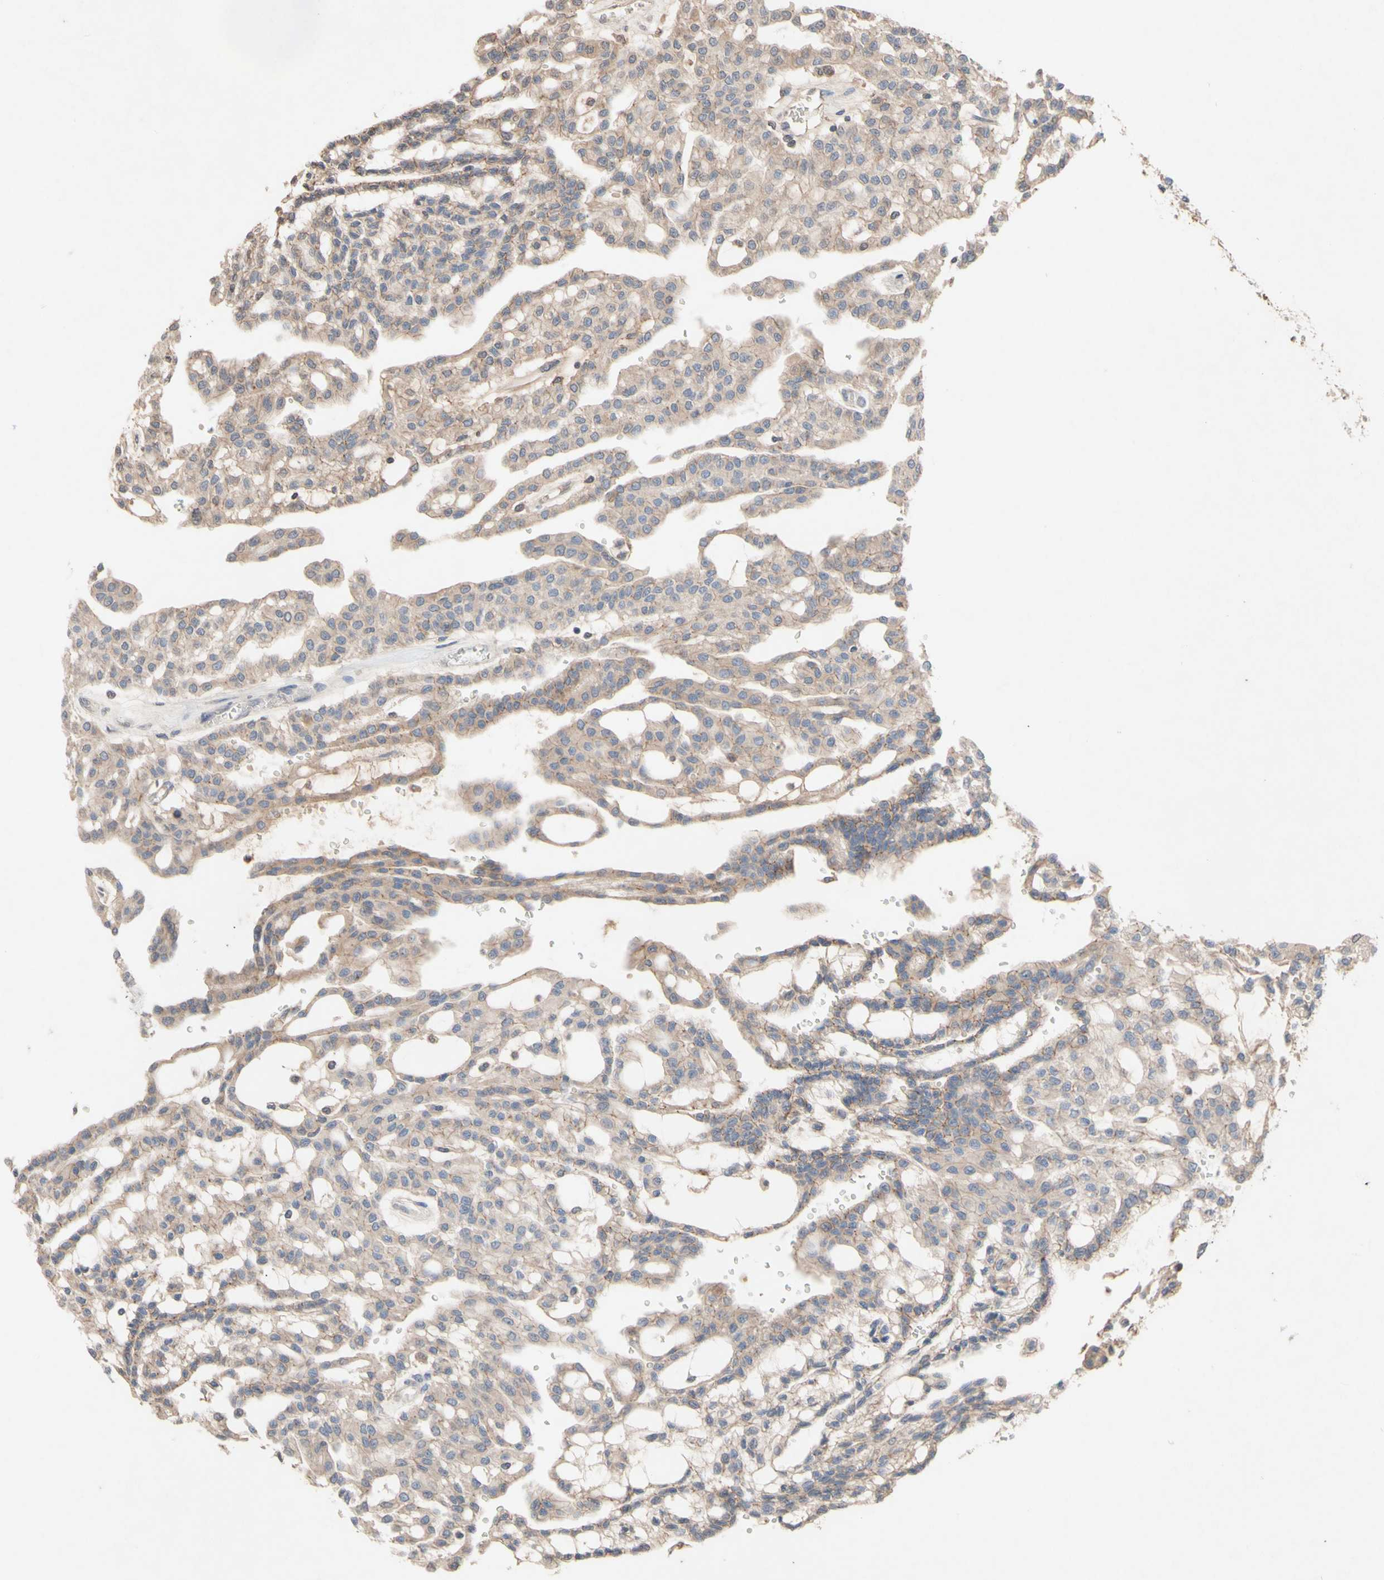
{"staining": {"intensity": "weak", "quantity": ">75%", "location": "cytoplasmic/membranous"}, "tissue": "renal cancer", "cell_type": "Tumor cells", "image_type": "cancer", "snomed": [{"axis": "morphology", "description": "Adenocarcinoma, NOS"}, {"axis": "topography", "description": "Kidney"}], "caption": "A brown stain shows weak cytoplasmic/membranous positivity of a protein in renal cancer tumor cells.", "gene": "NECTIN3", "patient": {"sex": "male", "age": 63}}